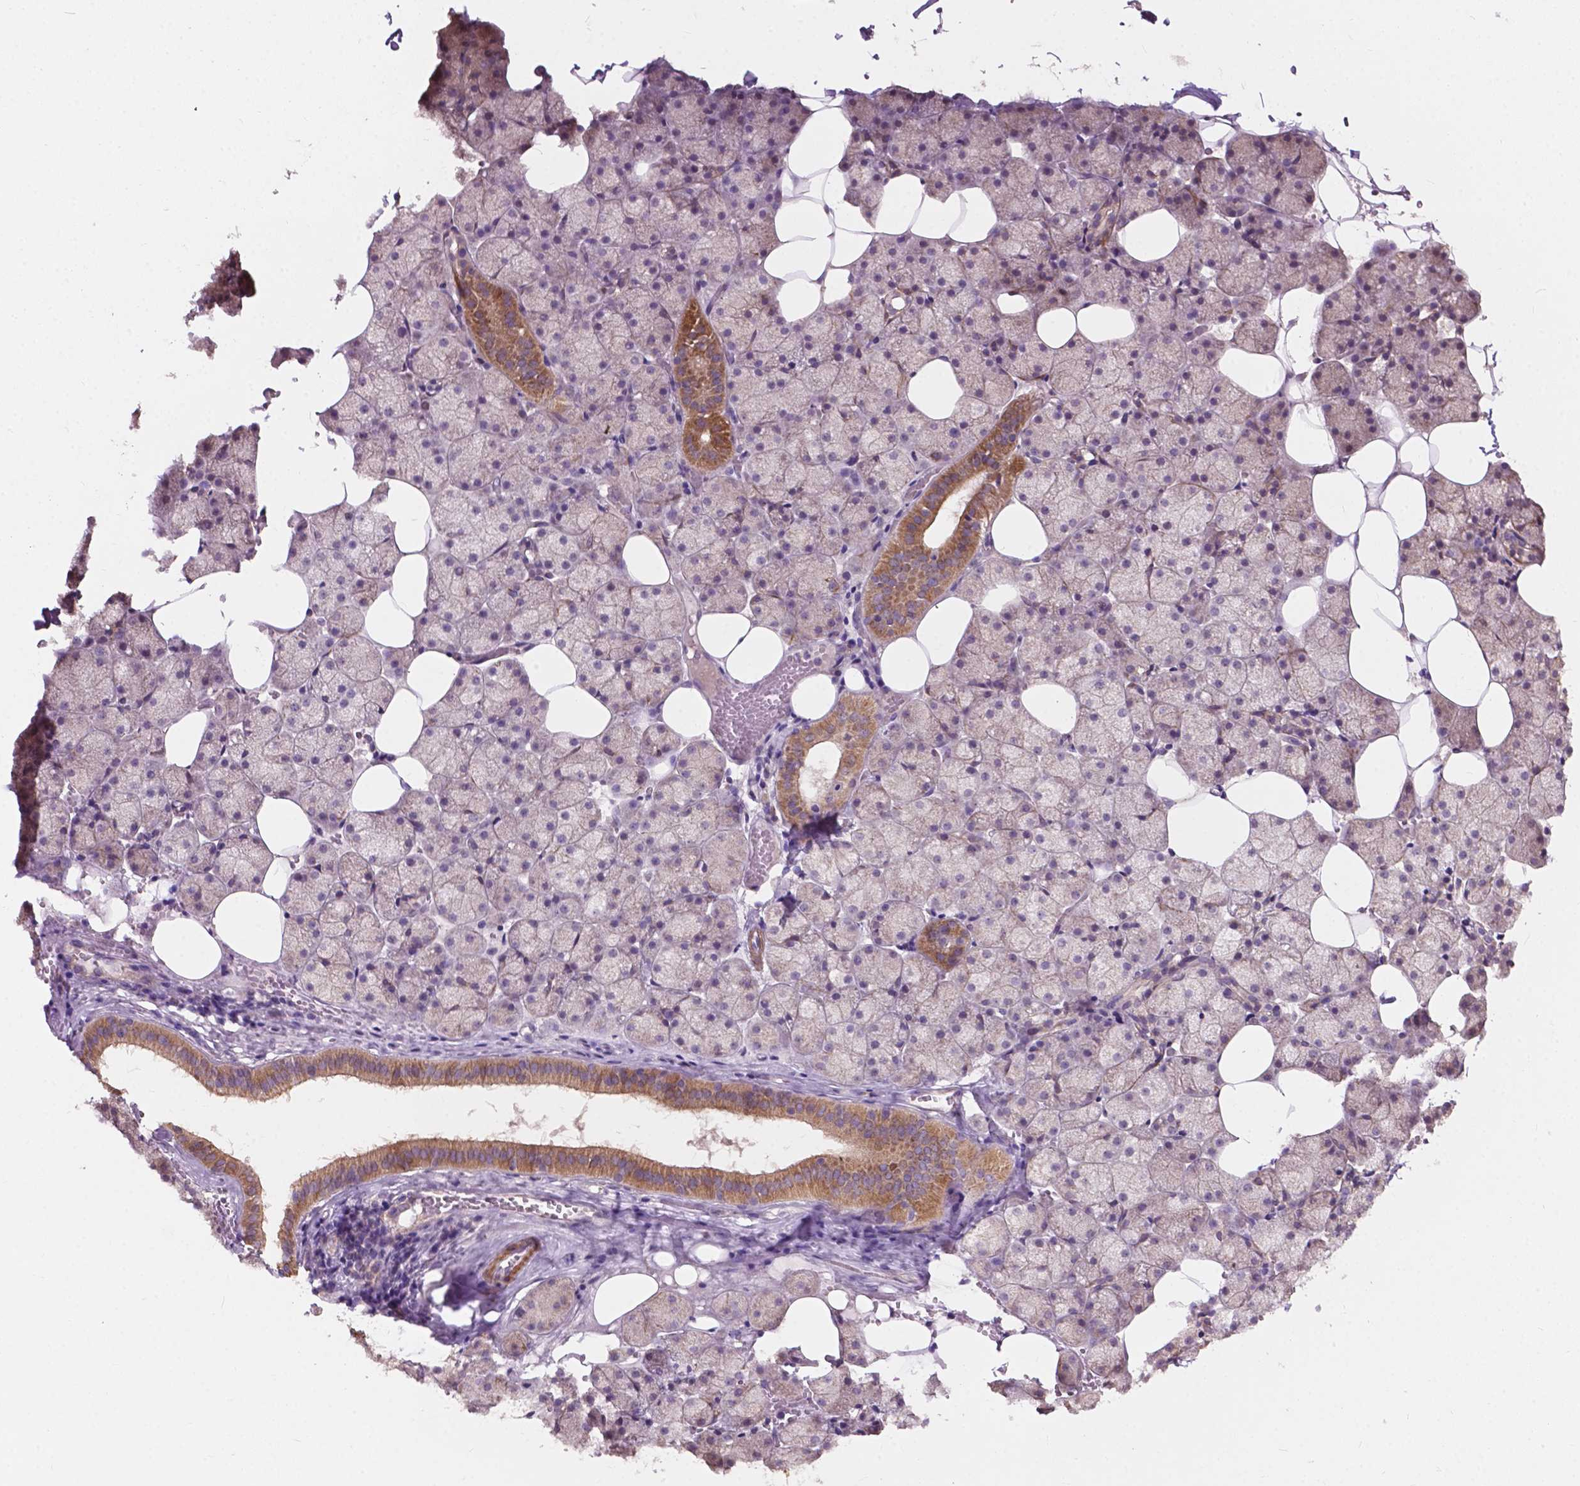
{"staining": {"intensity": "moderate", "quantity": "25%-75%", "location": "cytoplasmic/membranous"}, "tissue": "salivary gland", "cell_type": "Glandular cells", "image_type": "normal", "snomed": [{"axis": "morphology", "description": "Normal tissue, NOS"}, {"axis": "topography", "description": "Salivary gland"}], "caption": "Immunohistochemistry of benign human salivary gland displays medium levels of moderate cytoplasmic/membranous expression in about 25%-75% of glandular cells. (IHC, brightfield microscopy, high magnification).", "gene": "NDUFA10", "patient": {"sex": "male", "age": 38}}